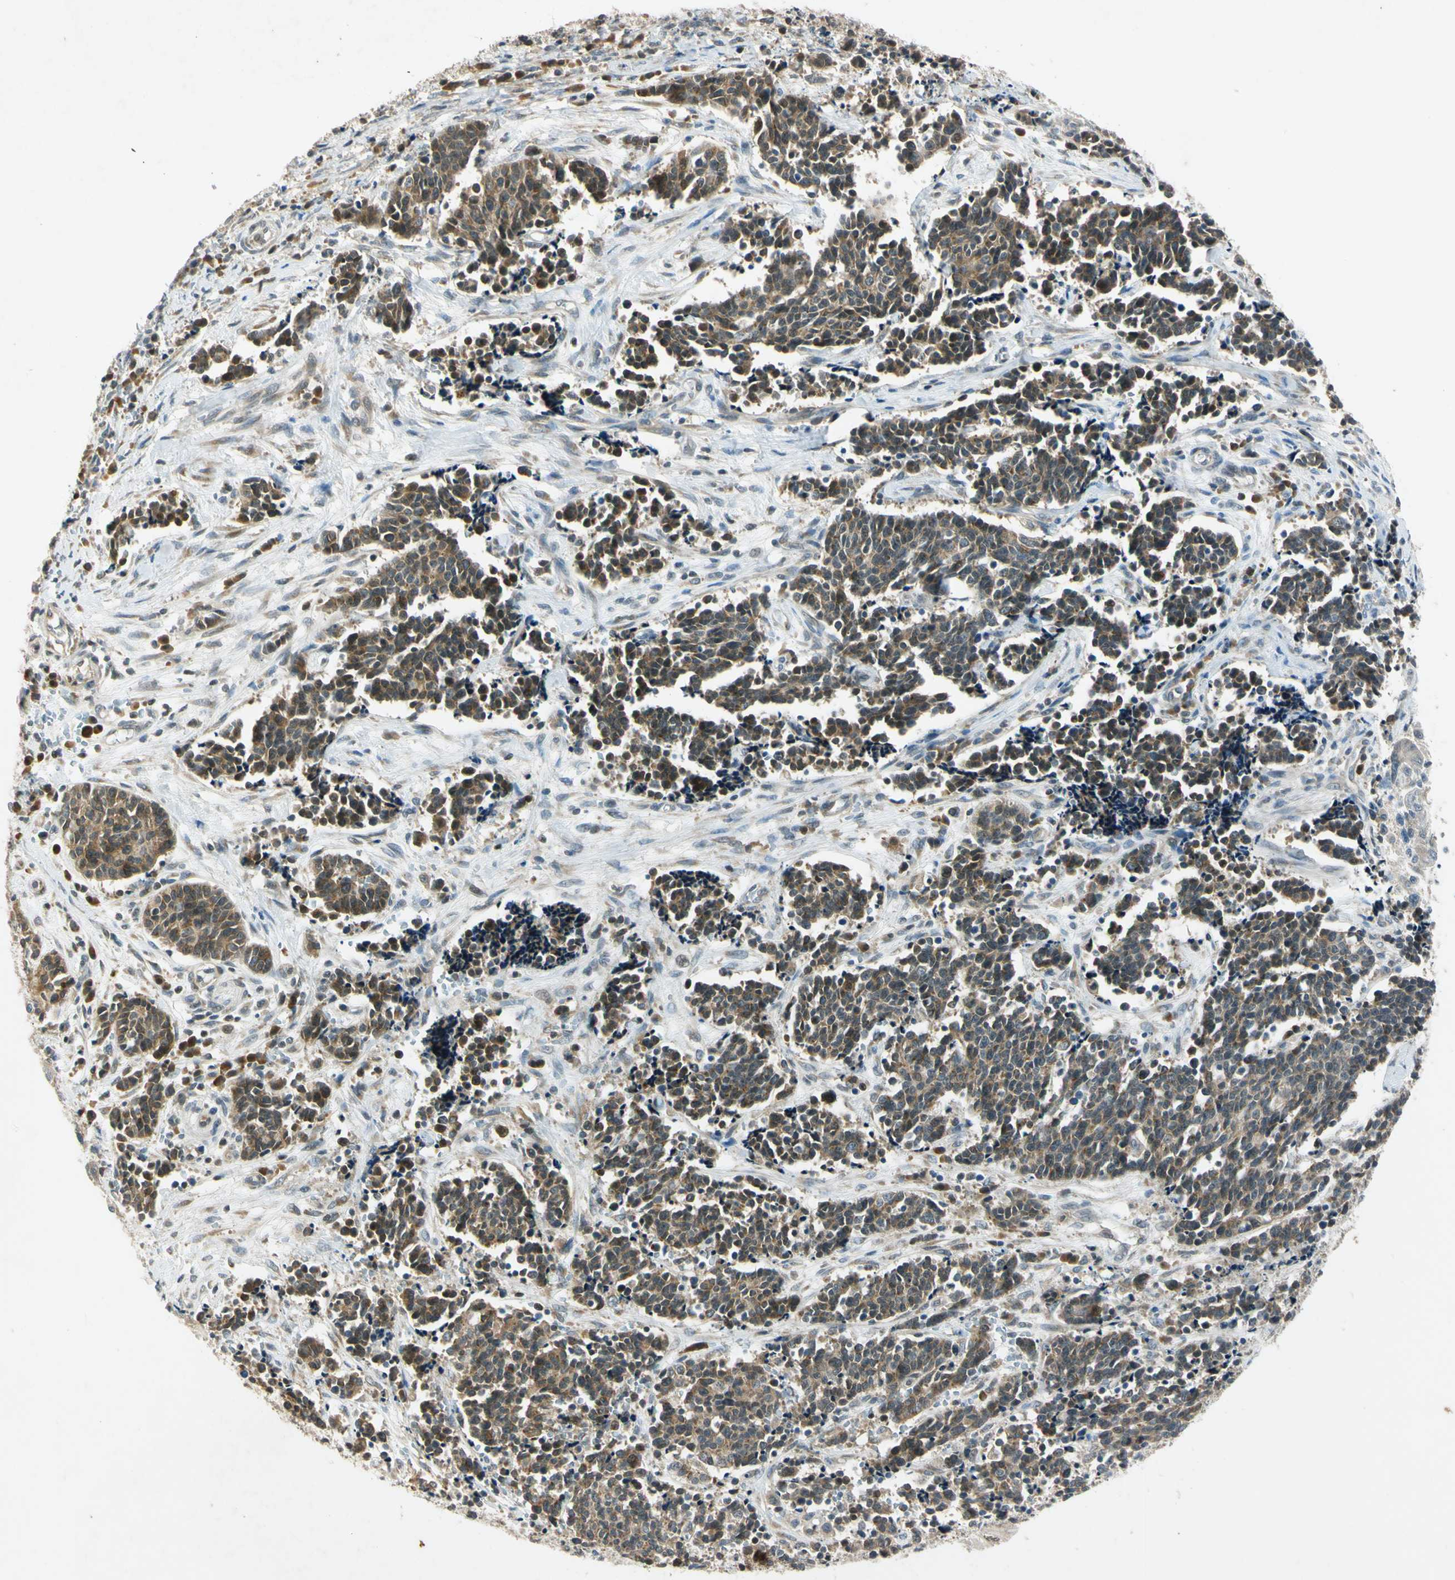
{"staining": {"intensity": "strong", "quantity": ">75%", "location": "cytoplasmic/membranous"}, "tissue": "cervical cancer", "cell_type": "Tumor cells", "image_type": "cancer", "snomed": [{"axis": "morphology", "description": "Squamous cell carcinoma, NOS"}, {"axis": "topography", "description": "Cervix"}], "caption": "Immunohistochemical staining of squamous cell carcinoma (cervical) exhibits high levels of strong cytoplasmic/membranous staining in approximately >75% of tumor cells.", "gene": "RPS6KB2", "patient": {"sex": "female", "age": 35}}